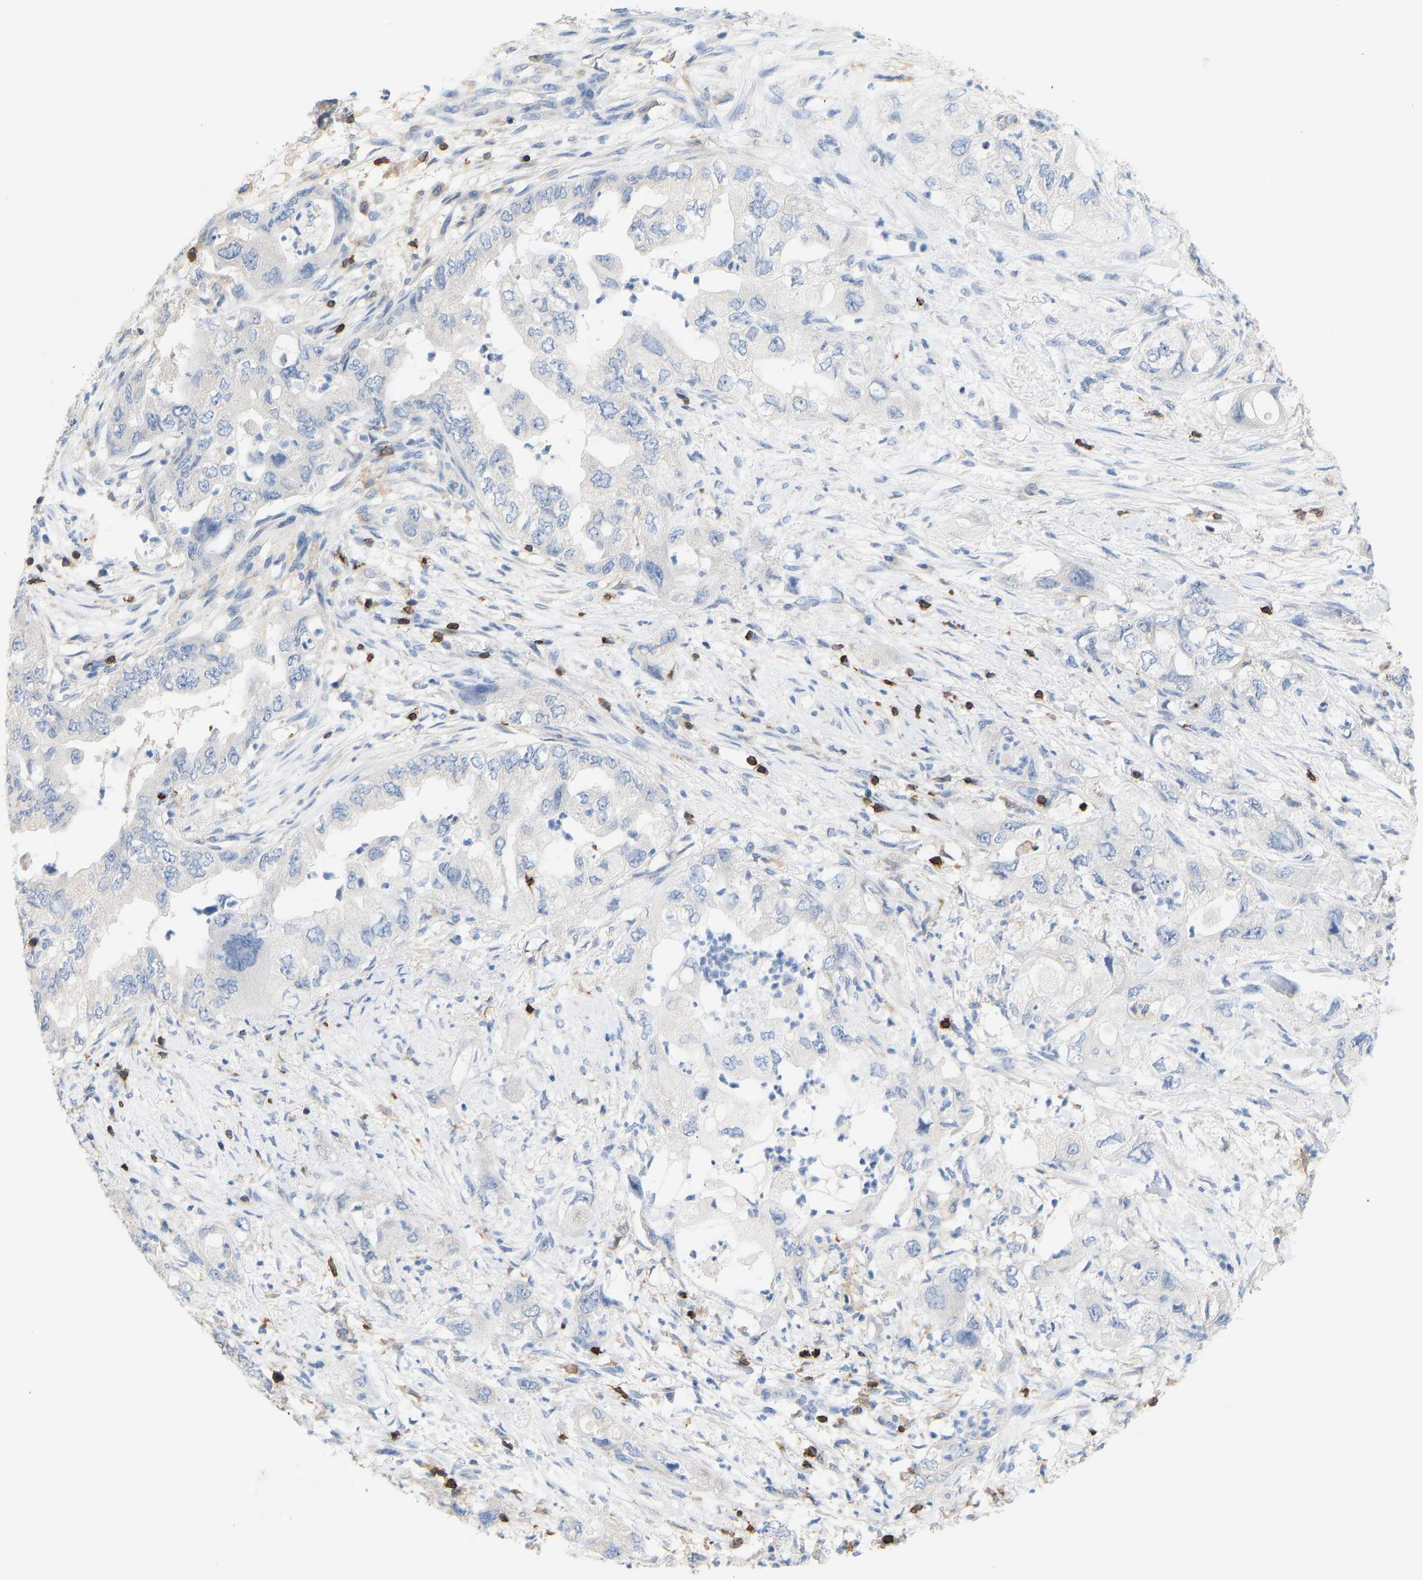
{"staining": {"intensity": "negative", "quantity": "none", "location": "none"}, "tissue": "pancreatic cancer", "cell_type": "Tumor cells", "image_type": "cancer", "snomed": [{"axis": "morphology", "description": "Adenocarcinoma, NOS"}, {"axis": "topography", "description": "Pancreas"}], "caption": "Micrograph shows no protein staining in tumor cells of pancreatic adenocarcinoma tissue.", "gene": "EVL", "patient": {"sex": "female", "age": 73}}